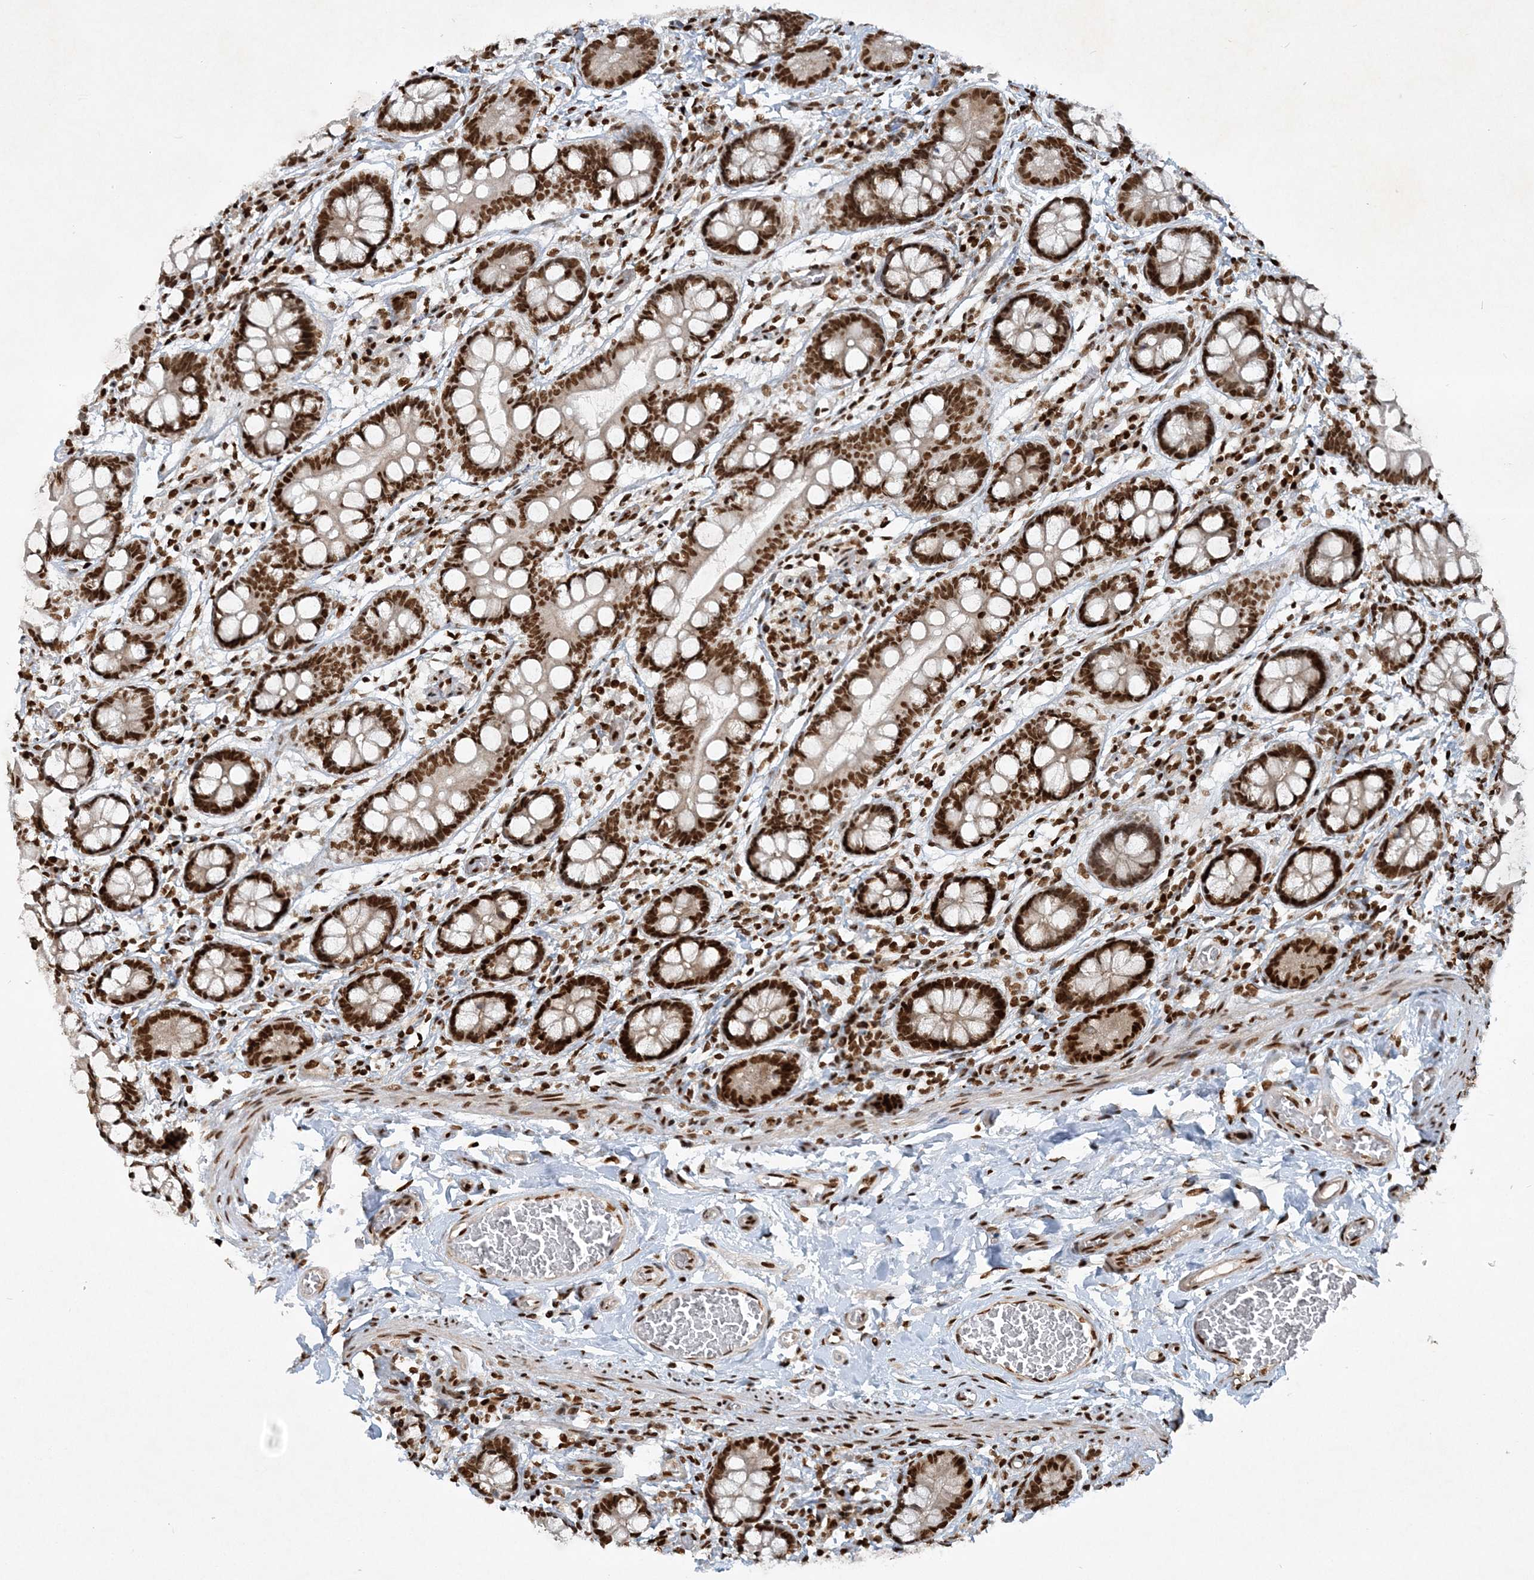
{"staining": {"intensity": "strong", "quantity": ">75%", "location": "nuclear"}, "tissue": "small intestine", "cell_type": "Glandular cells", "image_type": "normal", "snomed": [{"axis": "morphology", "description": "Normal tissue, NOS"}, {"axis": "topography", "description": "Small intestine"}], "caption": "Protein analysis of normal small intestine reveals strong nuclear expression in approximately >75% of glandular cells. The protein of interest is shown in brown color, while the nuclei are stained blue.", "gene": "DELE1", "patient": {"sex": "male", "age": 52}}